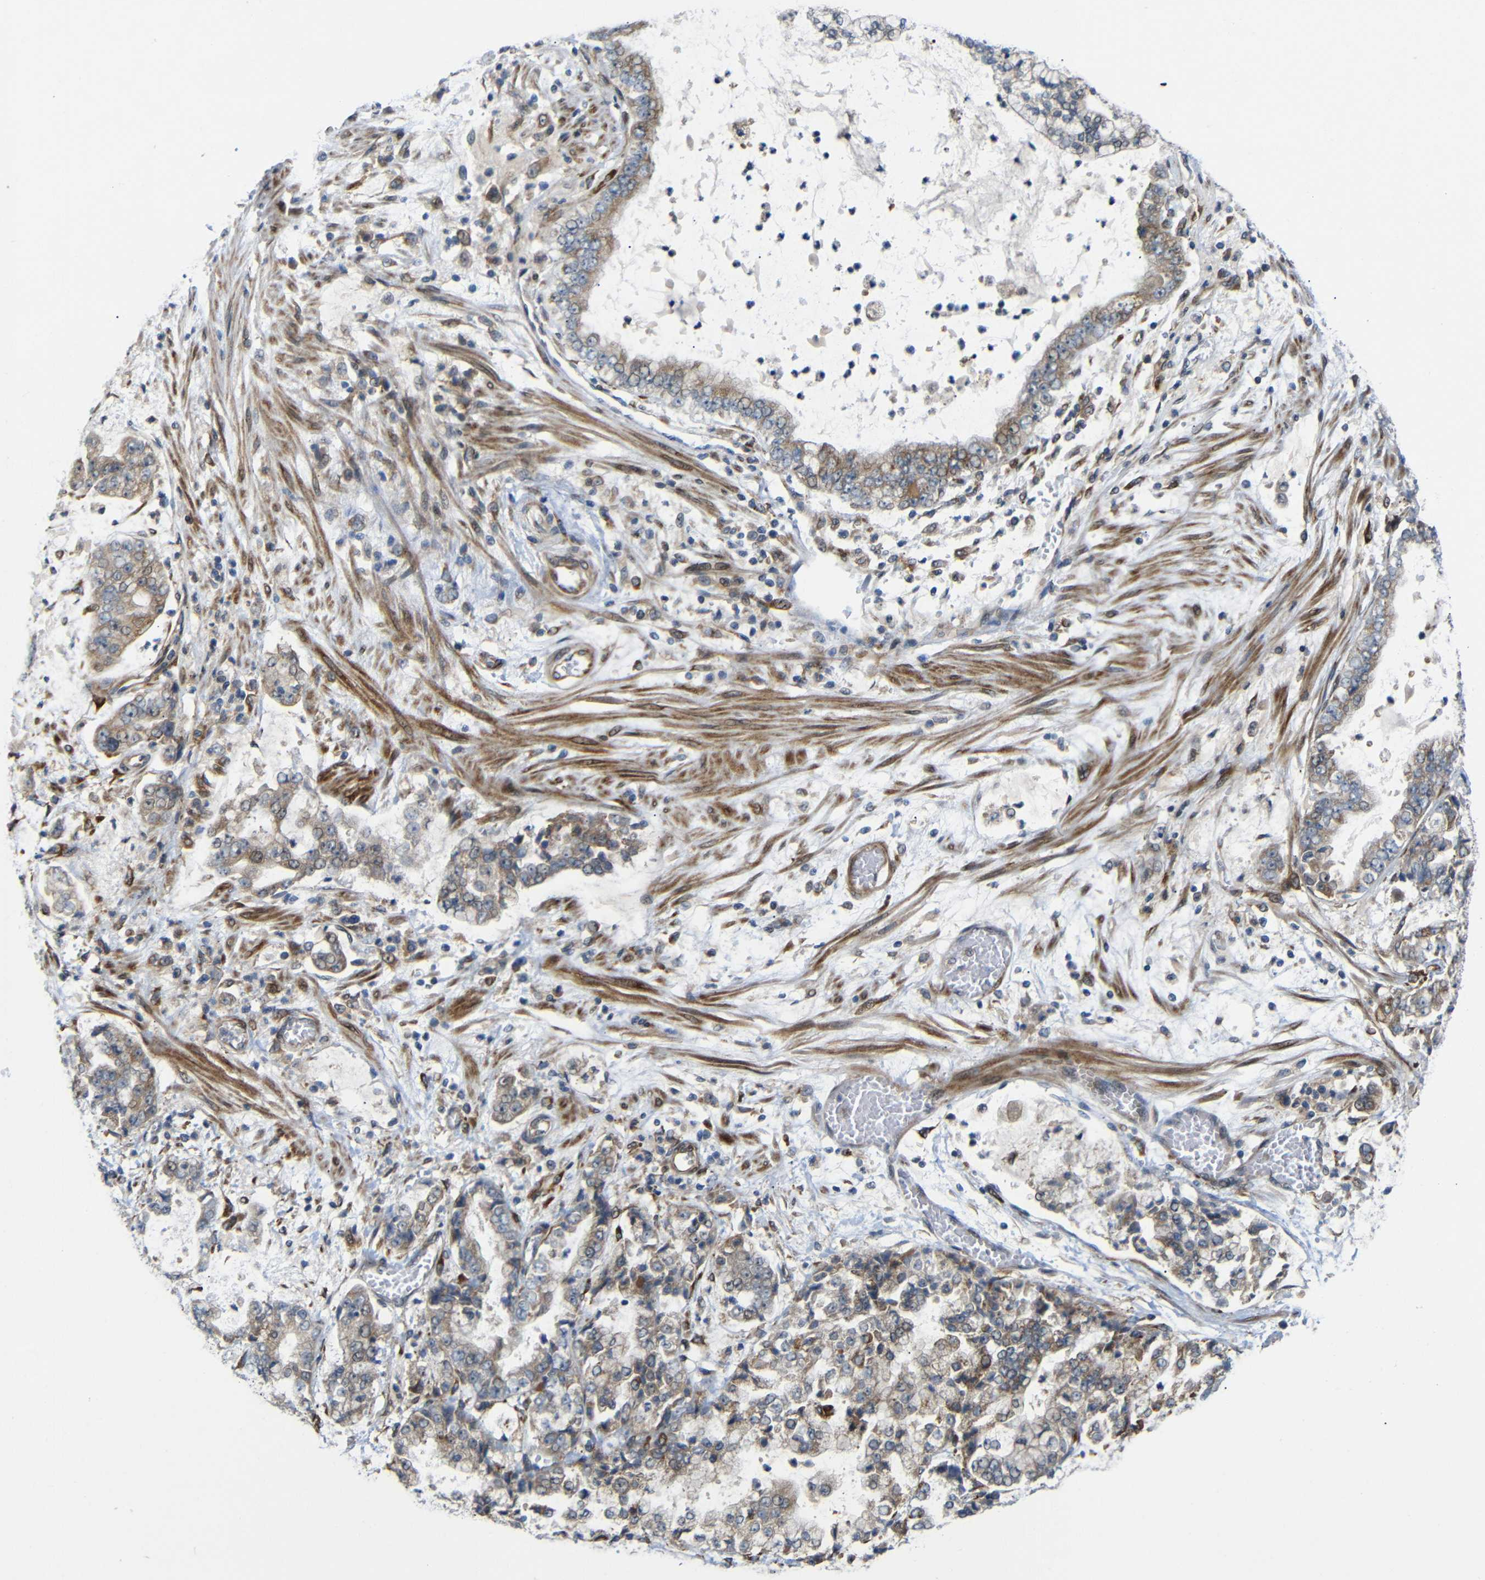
{"staining": {"intensity": "weak", "quantity": ">75%", "location": "cytoplasmic/membranous"}, "tissue": "stomach cancer", "cell_type": "Tumor cells", "image_type": "cancer", "snomed": [{"axis": "morphology", "description": "Adenocarcinoma, NOS"}, {"axis": "topography", "description": "Stomach"}], "caption": "DAB (3,3'-diaminobenzidine) immunohistochemical staining of stomach cancer shows weak cytoplasmic/membranous protein expression in about >75% of tumor cells.", "gene": "P3H2", "patient": {"sex": "male", "age": 76}}